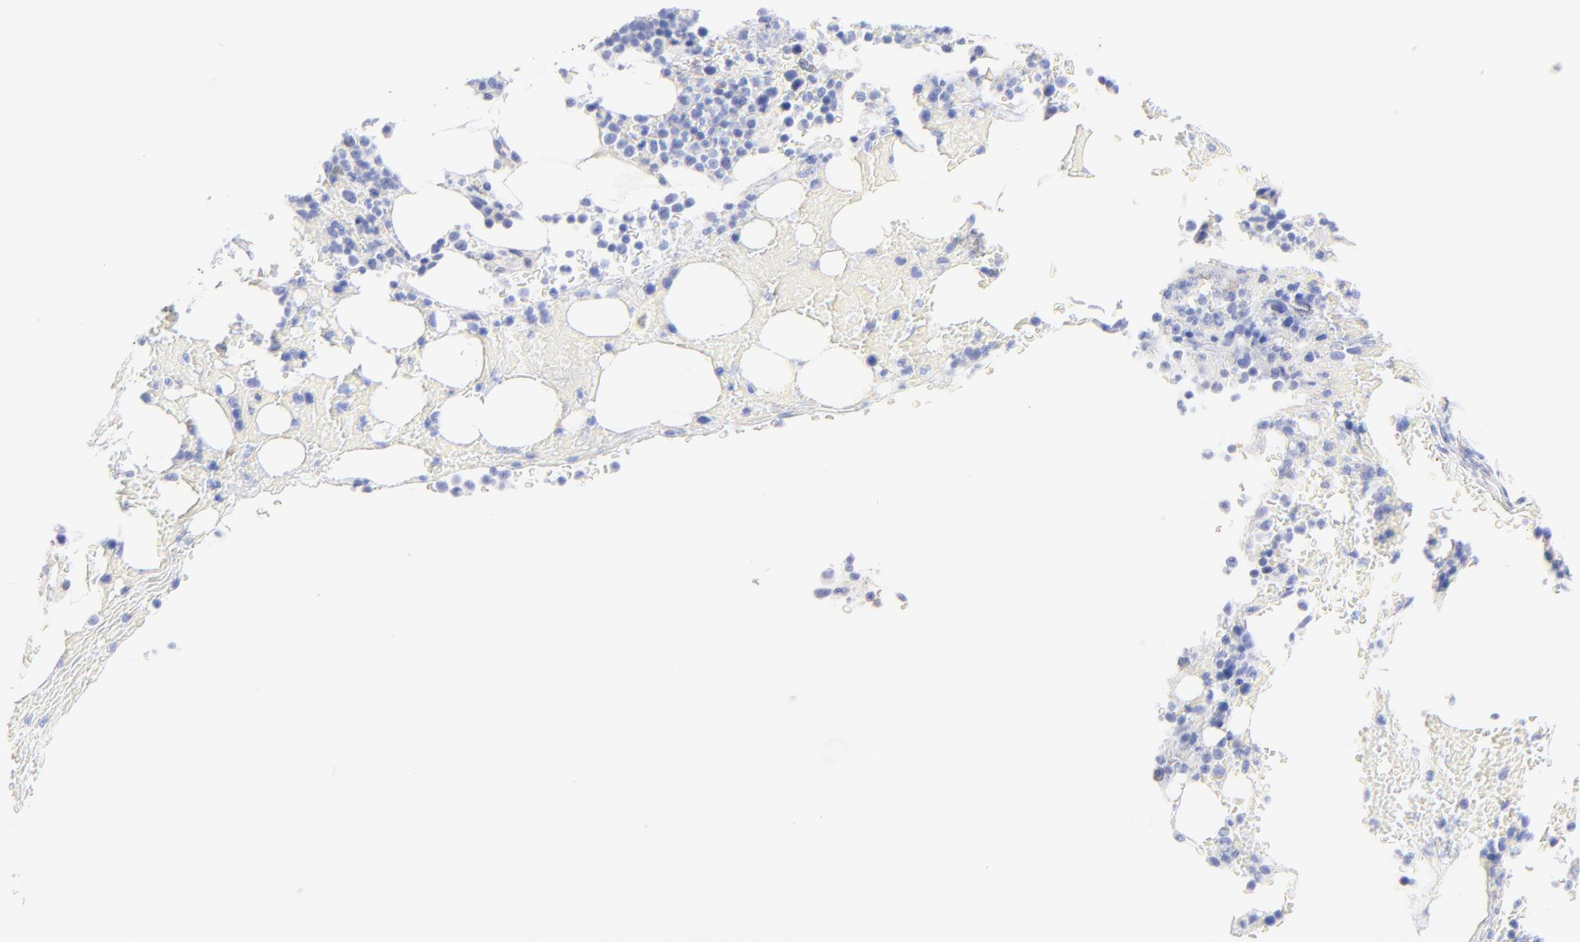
{"staining": {"intensity": "negative", "quantity": "none", "location": "none"}, "tissue": "bone marrow", "cell_type": "Hematopoietic cells", "image_type": "normal", "snomed": [{"axis": "morphology", "description": "Normal tissue, NOS"}, {"axis": "topography", "description": "Bone marrow"}], "caption": "Immunohistochemistry (IHC) of benign bone marrow demonstrates no staining in hematopoietic cells. Nuclei are stained in blue.", "gene": "C1QTNF6", "patient": {"sex": "female", "age": 73}}